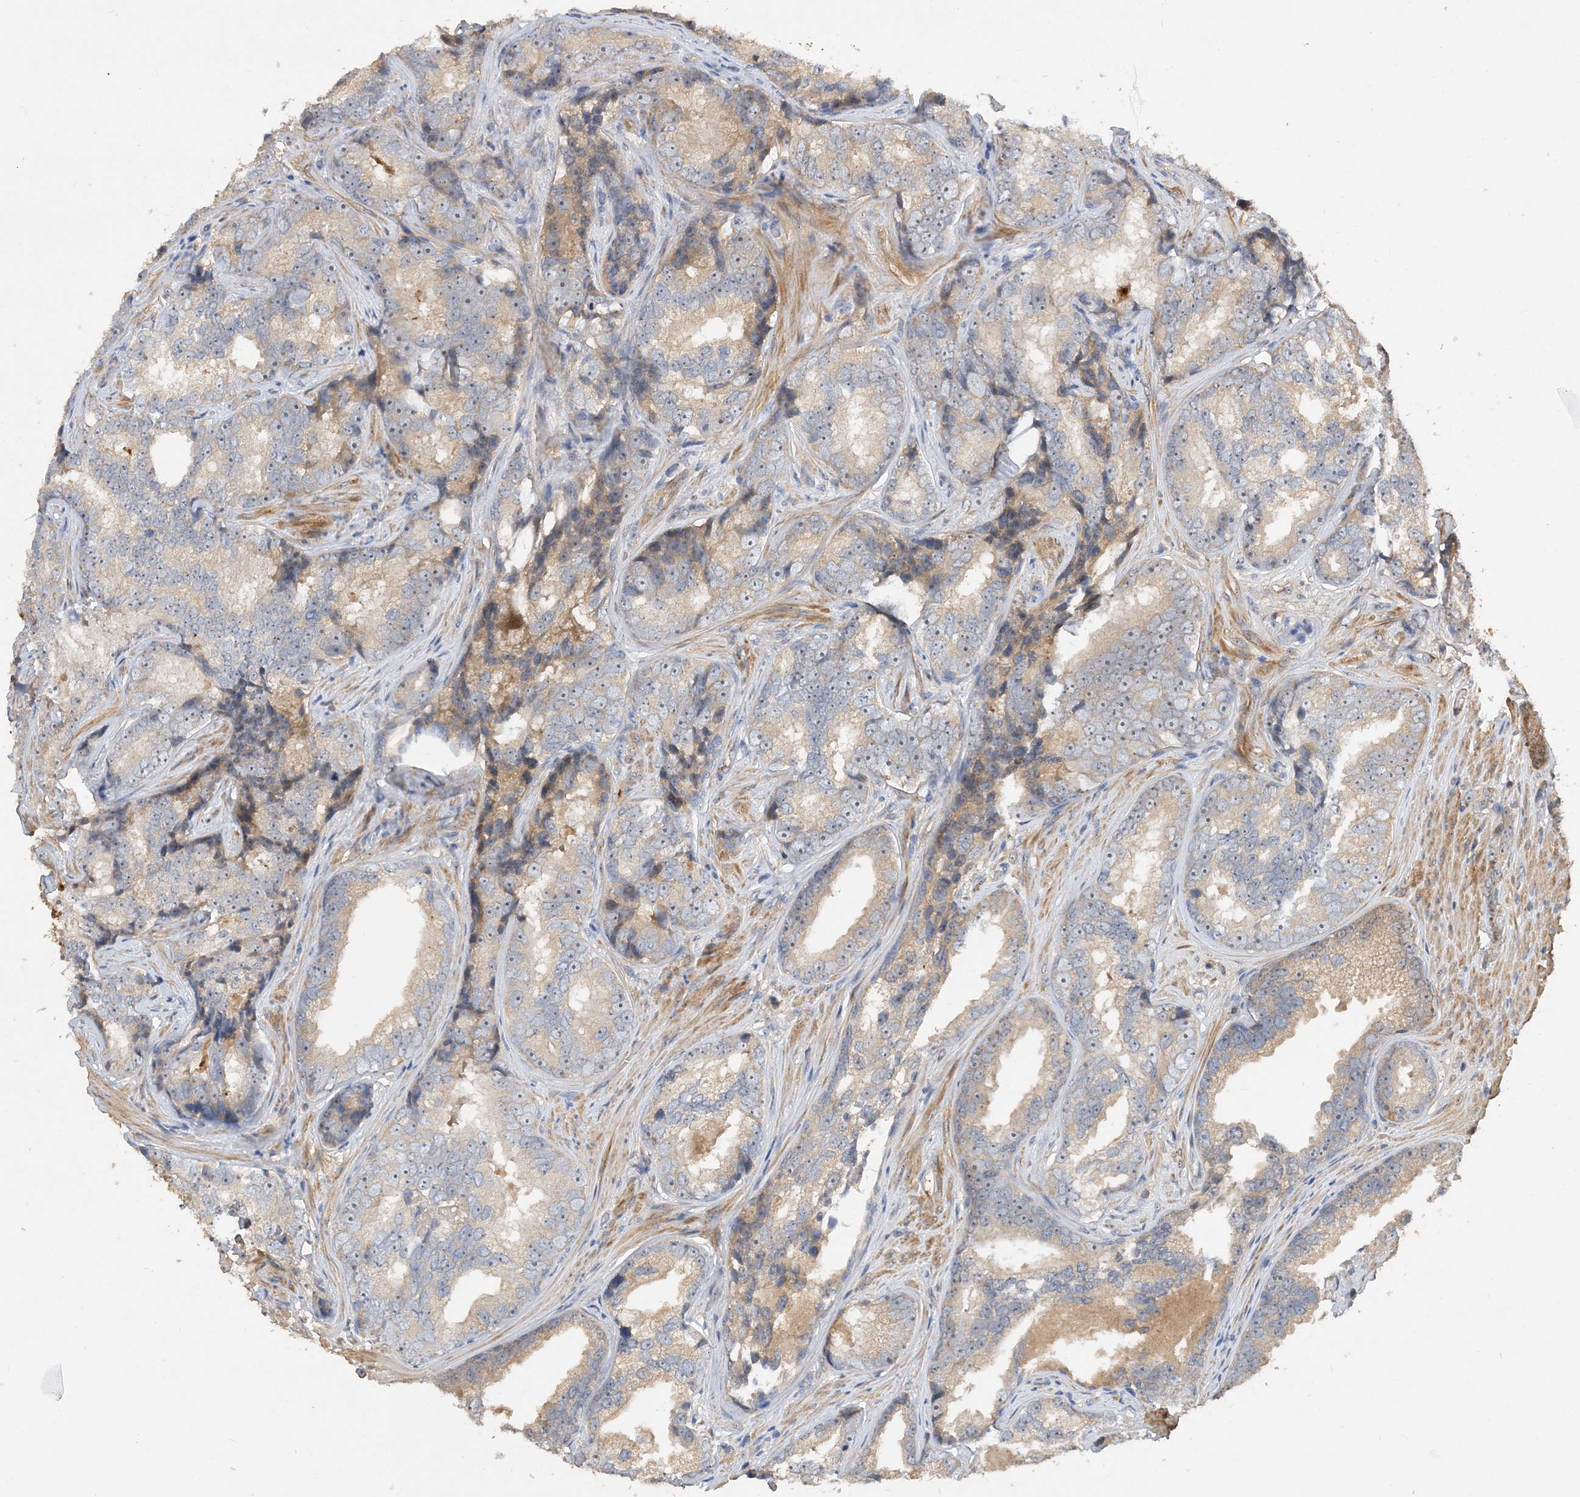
{"staining": {"intensity": "weak", "quantity": "25%-75%", "location": "cytoplasmic/membranous"}, "tissue": "prostate cancer", "cell_type": "Tumor cells", "image_type": "cancer", "snomed": [{"axis": "morphology", "description": "Adenocarcinoma, High grade"}, {"axis": "topography", "description": "Prostate"}], "caption": "Immunohistochemical staining of prostate high-grade adenocarcinoma demonstrates low levels of weak cytoplasmic/membranous protein staining in about 25%-75% of tumor cells. The staining was performed using DAB (3,3'-diaminobenzidine) to visualize the protein expression in brown, while the nuclei were stained in blue with hematoxylin (Magnification: 20x).", "gene": "GRINA", "patient": {"sex": "male", "age": 66}}